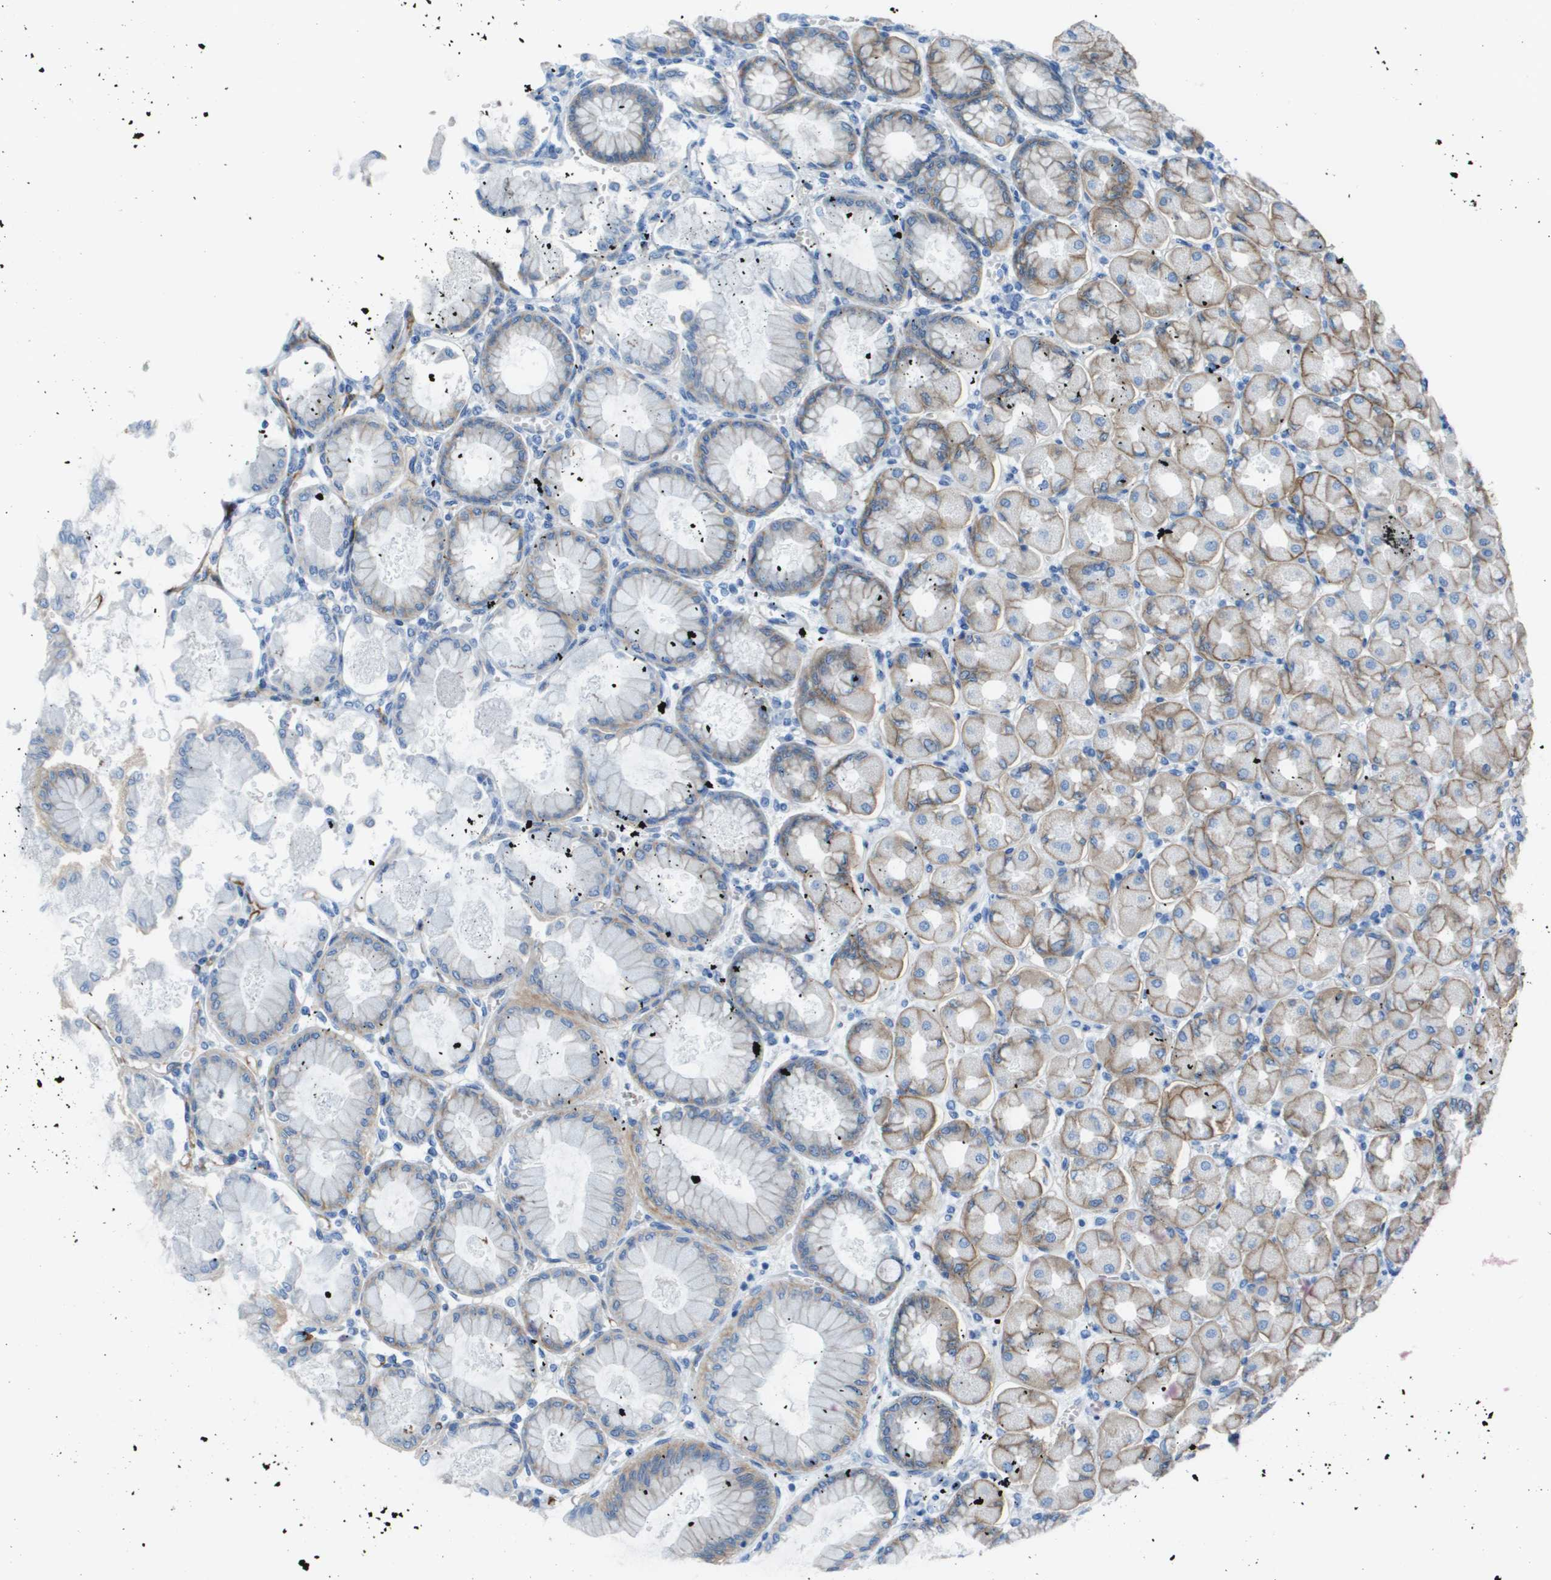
{"staining": {"intensity": "moderate", "quantity": "25%-75%", "location": "cytoplasmic/membranous"}, "tissue": "stomach", "cell_type": "Glandular cells", "image_type": "normal", "snomed": [{"axis": "morphology", "description": "Normal tissue, NOS"}, {"axis": "topography", "description": "Stomach, upper"}], "caption": "IHC photomicrograph of benign stomach stained for a protein (brown), which exhibits medium levels of moderate cytoplasmic/membranous staining in about 25%-75% of glandular cells.", "gene": "CD46", "patient": {"sex": "female", "age": 56}}